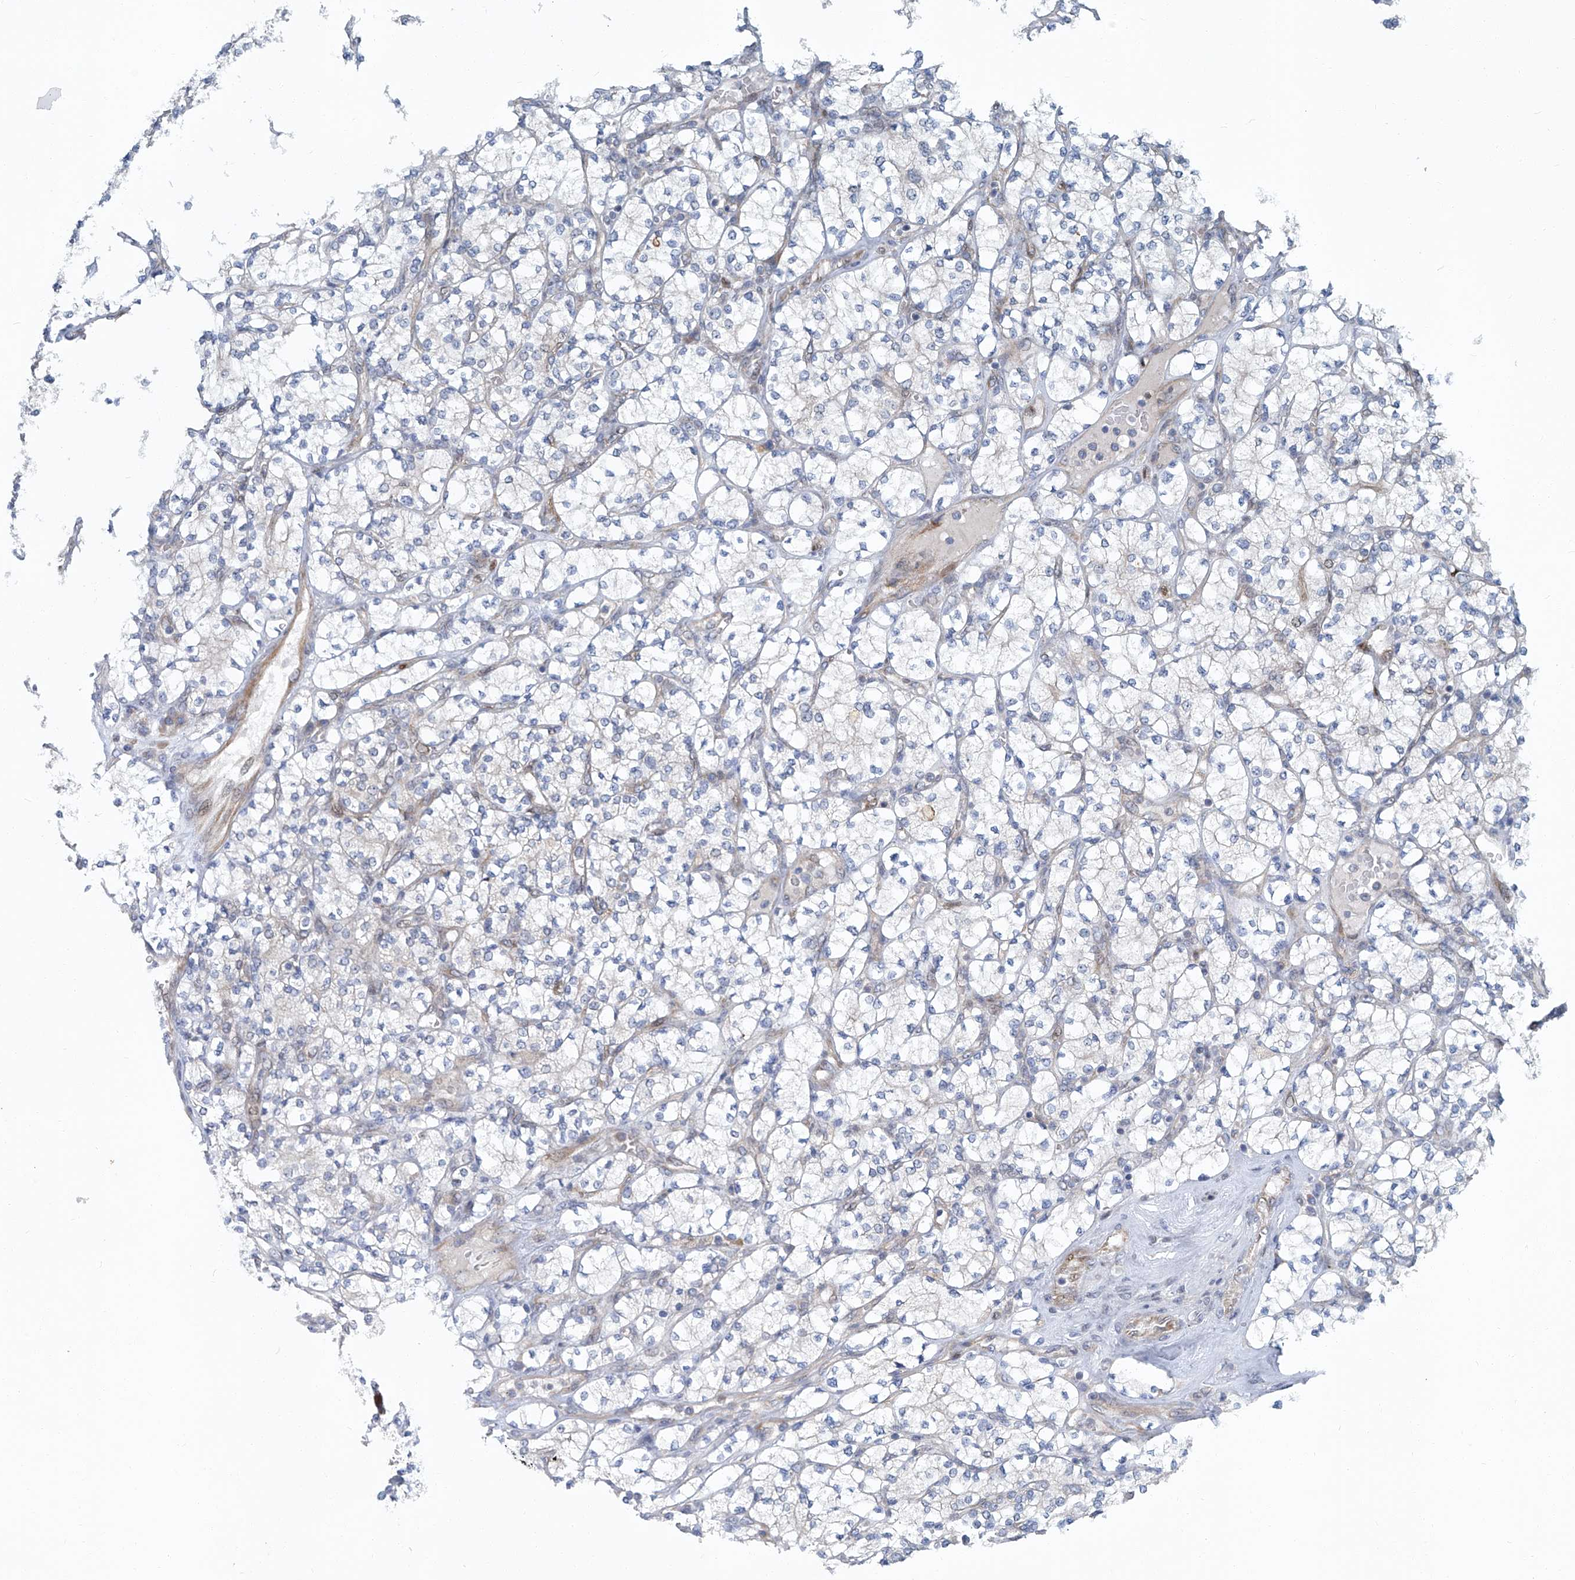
{"staining": {"intensity": "negative", "quantity": "none", "location": "none"}, "tissue": "renal cancer", "cell_type": "Tumor cells", "image_type": "cancer", "snomed": [{"axis": "morphology", "description": "Adenocarcinoma, NOS"}, {"axis": "topography", "description": "Kidney"}], "caption": "High magnification brightfield microscopy of adenocarcinoma (renal) stained with DAB (brown) and counterstained with hematoxylin (blue): tumor cells show no significant staining.", "gene": "GPR132", "patient": {"sex": "male", "age": 77}}